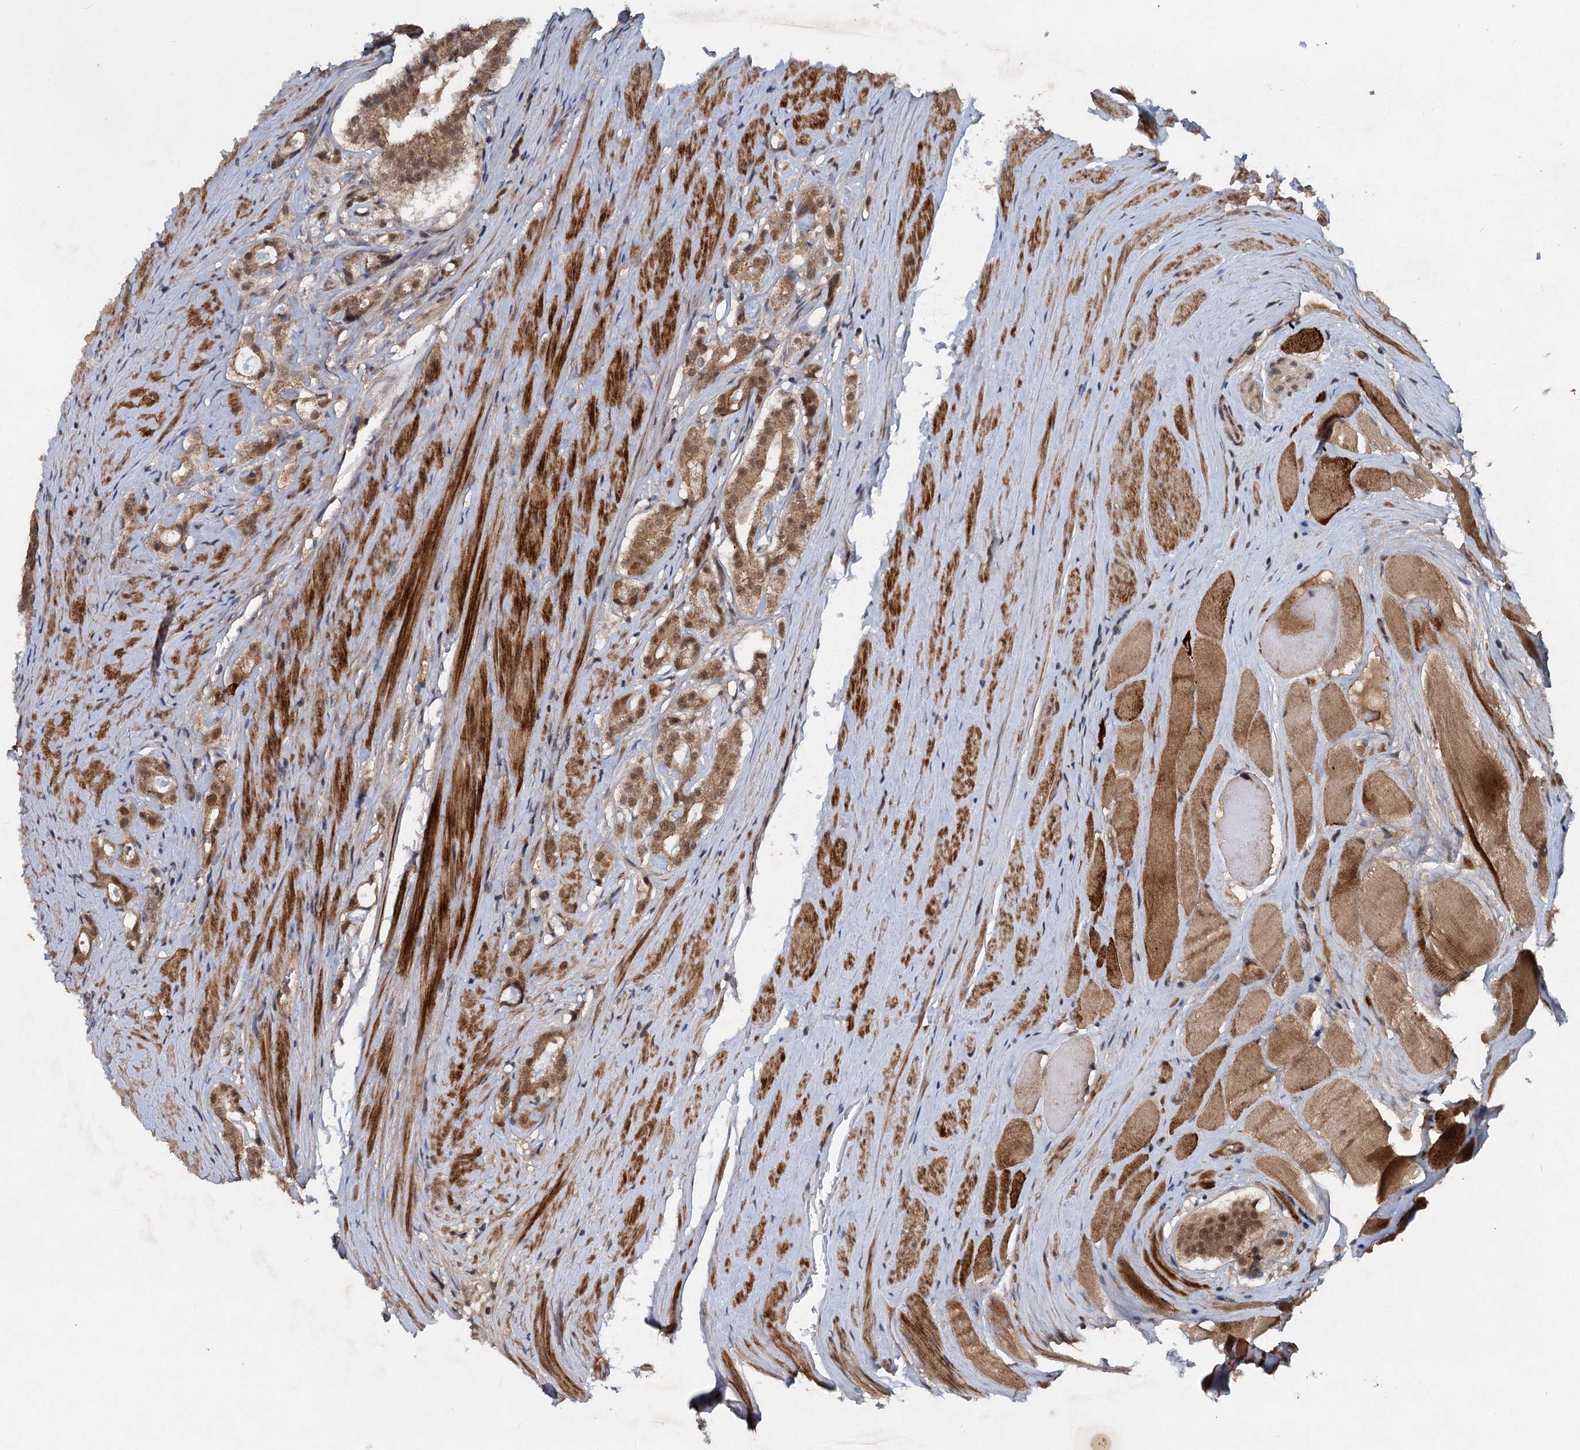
{"staining": {"intensity": "moderate", "quantity": ">75%", "location": "cytoplasmic/membranous,nuclear"}, "tissue": "prostate cancer", "cell_type": "Tumor cells", "image_type": "cancer", "snomed": [{"axis": "morphology", "description": "Adenocarcinoma, High grade"}, {"axis": "topography", "description": "Prostate"}], "caption": "The immunohistochemical stain shows moderate cytoplasmic/membranous and nuclear expression in tumor cells of adenocarcinoma (high-grade) (prostate) tissue.", "gene": "RITA1", "patient": {"sex": "male", "age": 63}}